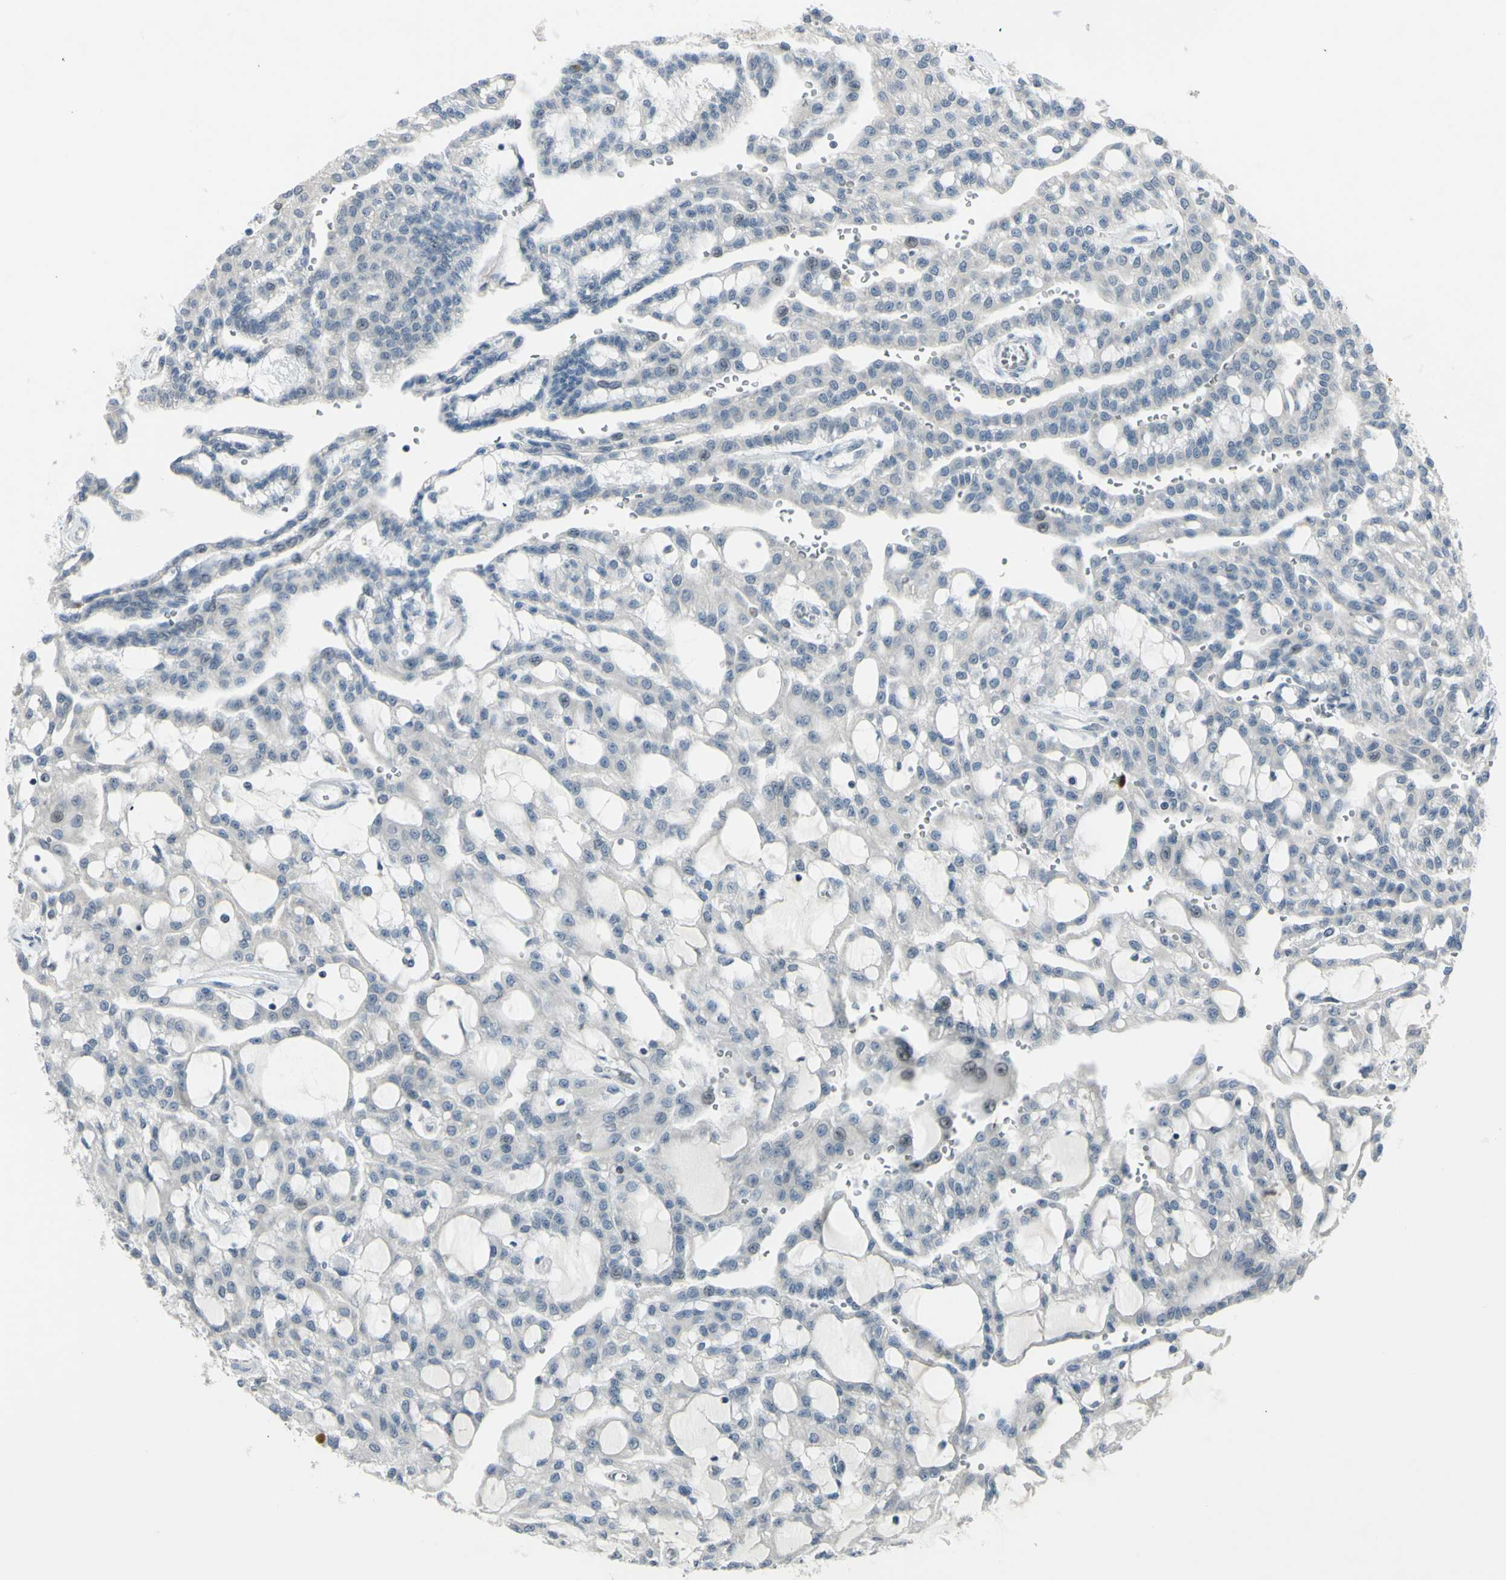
{"staining": {"intensity": "negative", "quantity": "none", "location": "none"}, "tissue": "renal cancer", "cell_type": "Tumor cells", "image_type": "cancer", "snomed": [{"axis": "morphology", "description": "Adenocarcinoma, NOS"}, {"axis": "topography", "description": "Kidney"}], "caption": "Tumor cells are negative for brown protein staining in renal cancer.", "gene": "ETNK1", "patient": {"sex": "male", "age": 63}}